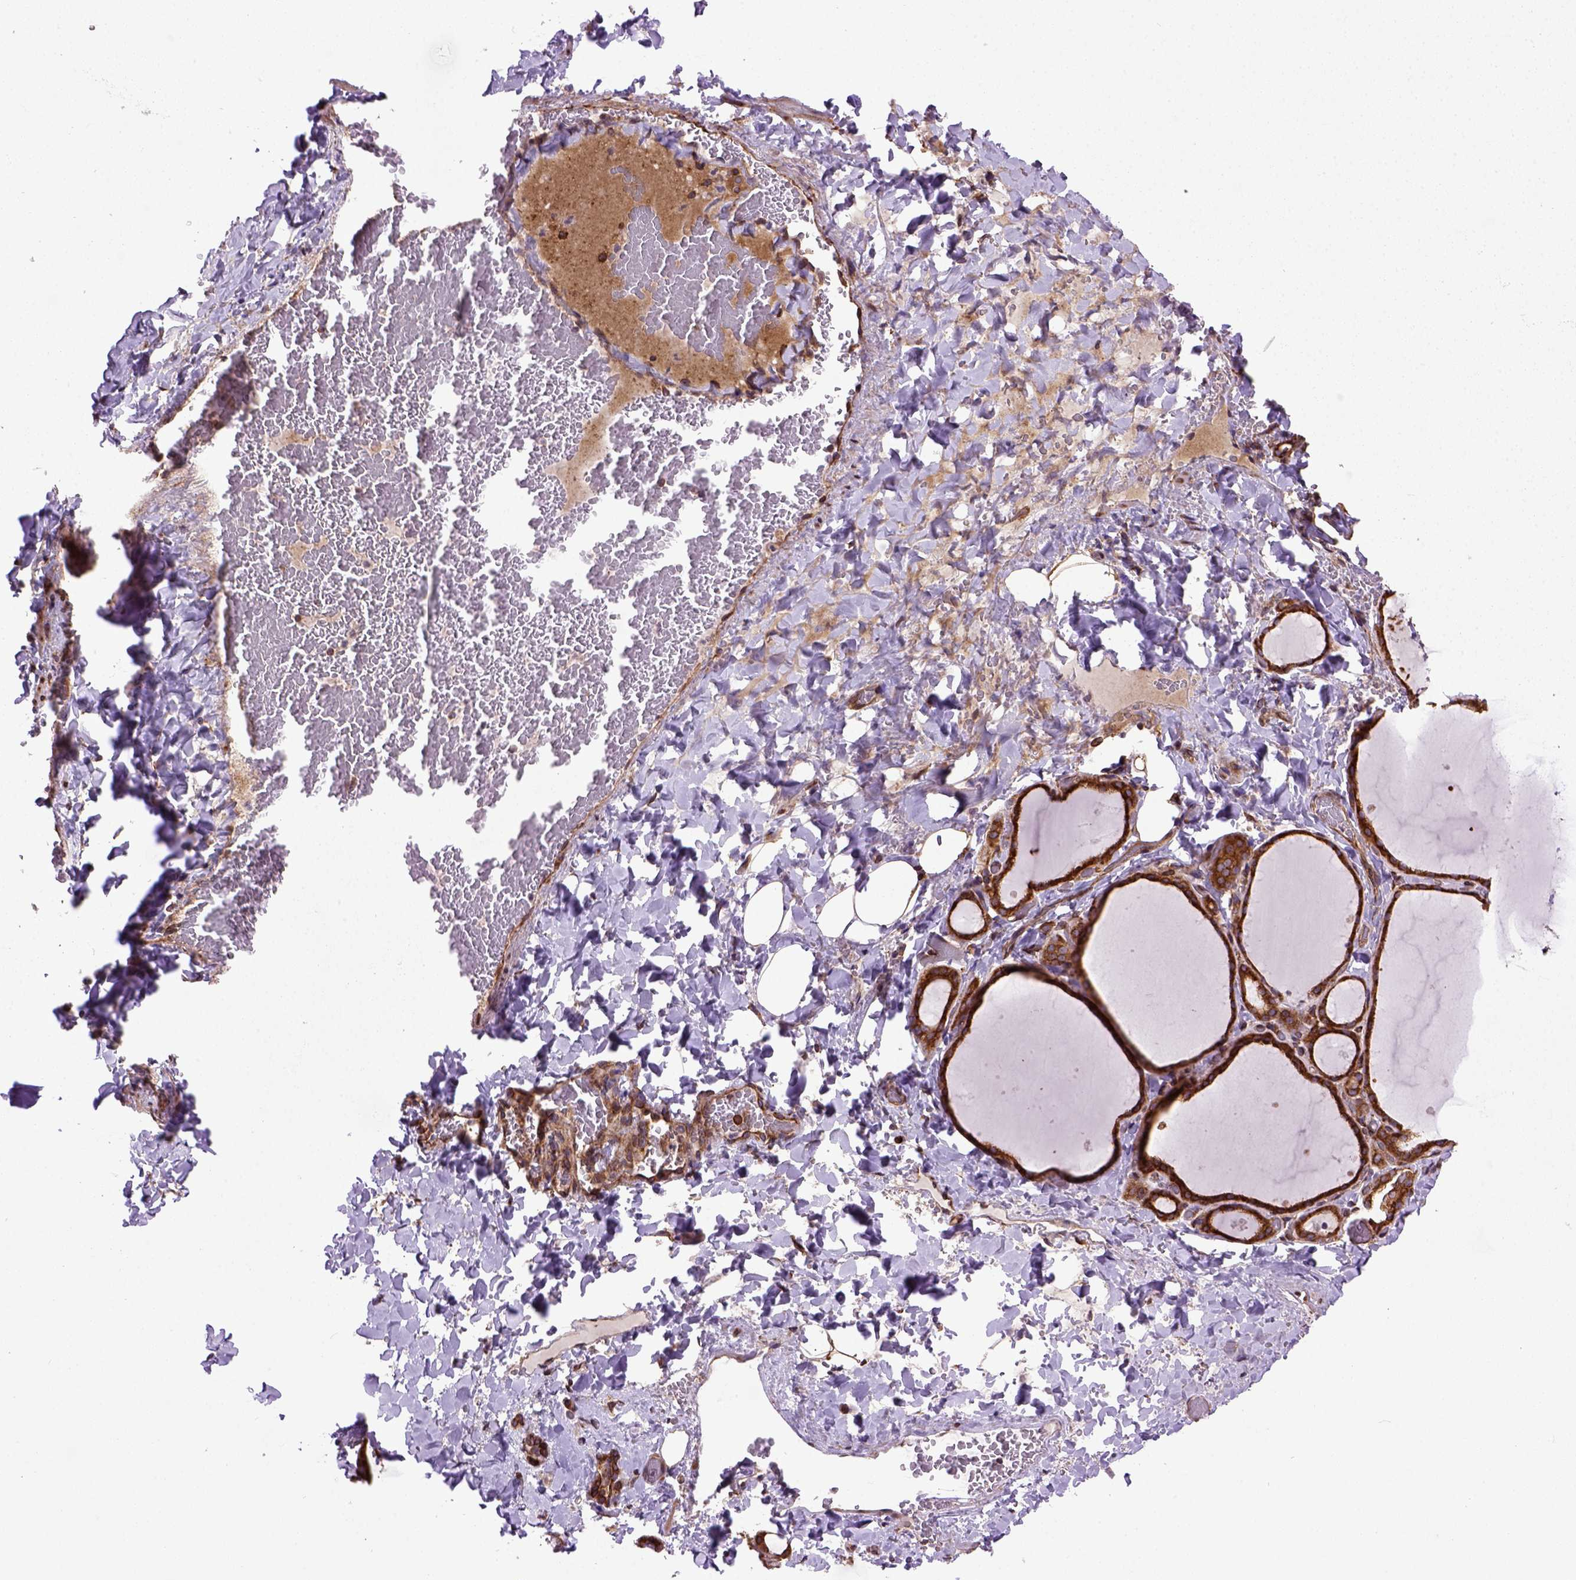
{"staining": {"intensity": "strong", "quantity": ">75%", "location": "cytoplasmic/membranous"}, "tissue": "thyroid gland", "cell_type": "Glandular cells", "image_type": "normal", "snomed": [{"axis": "morphology", "description": "Normal tissue, NOS"}, {"axis": "topography", "description": "Thyroid gland"}], "caption": "A micrograph showing strong cytoplasmic/membranous expression in about >75% of glandular cells in unremarkable thyroid gland, as visualized by brown immunohistochemical staining.", "gene": "CAPRIN1", "patient": {"sex": "female", "age": 22}}